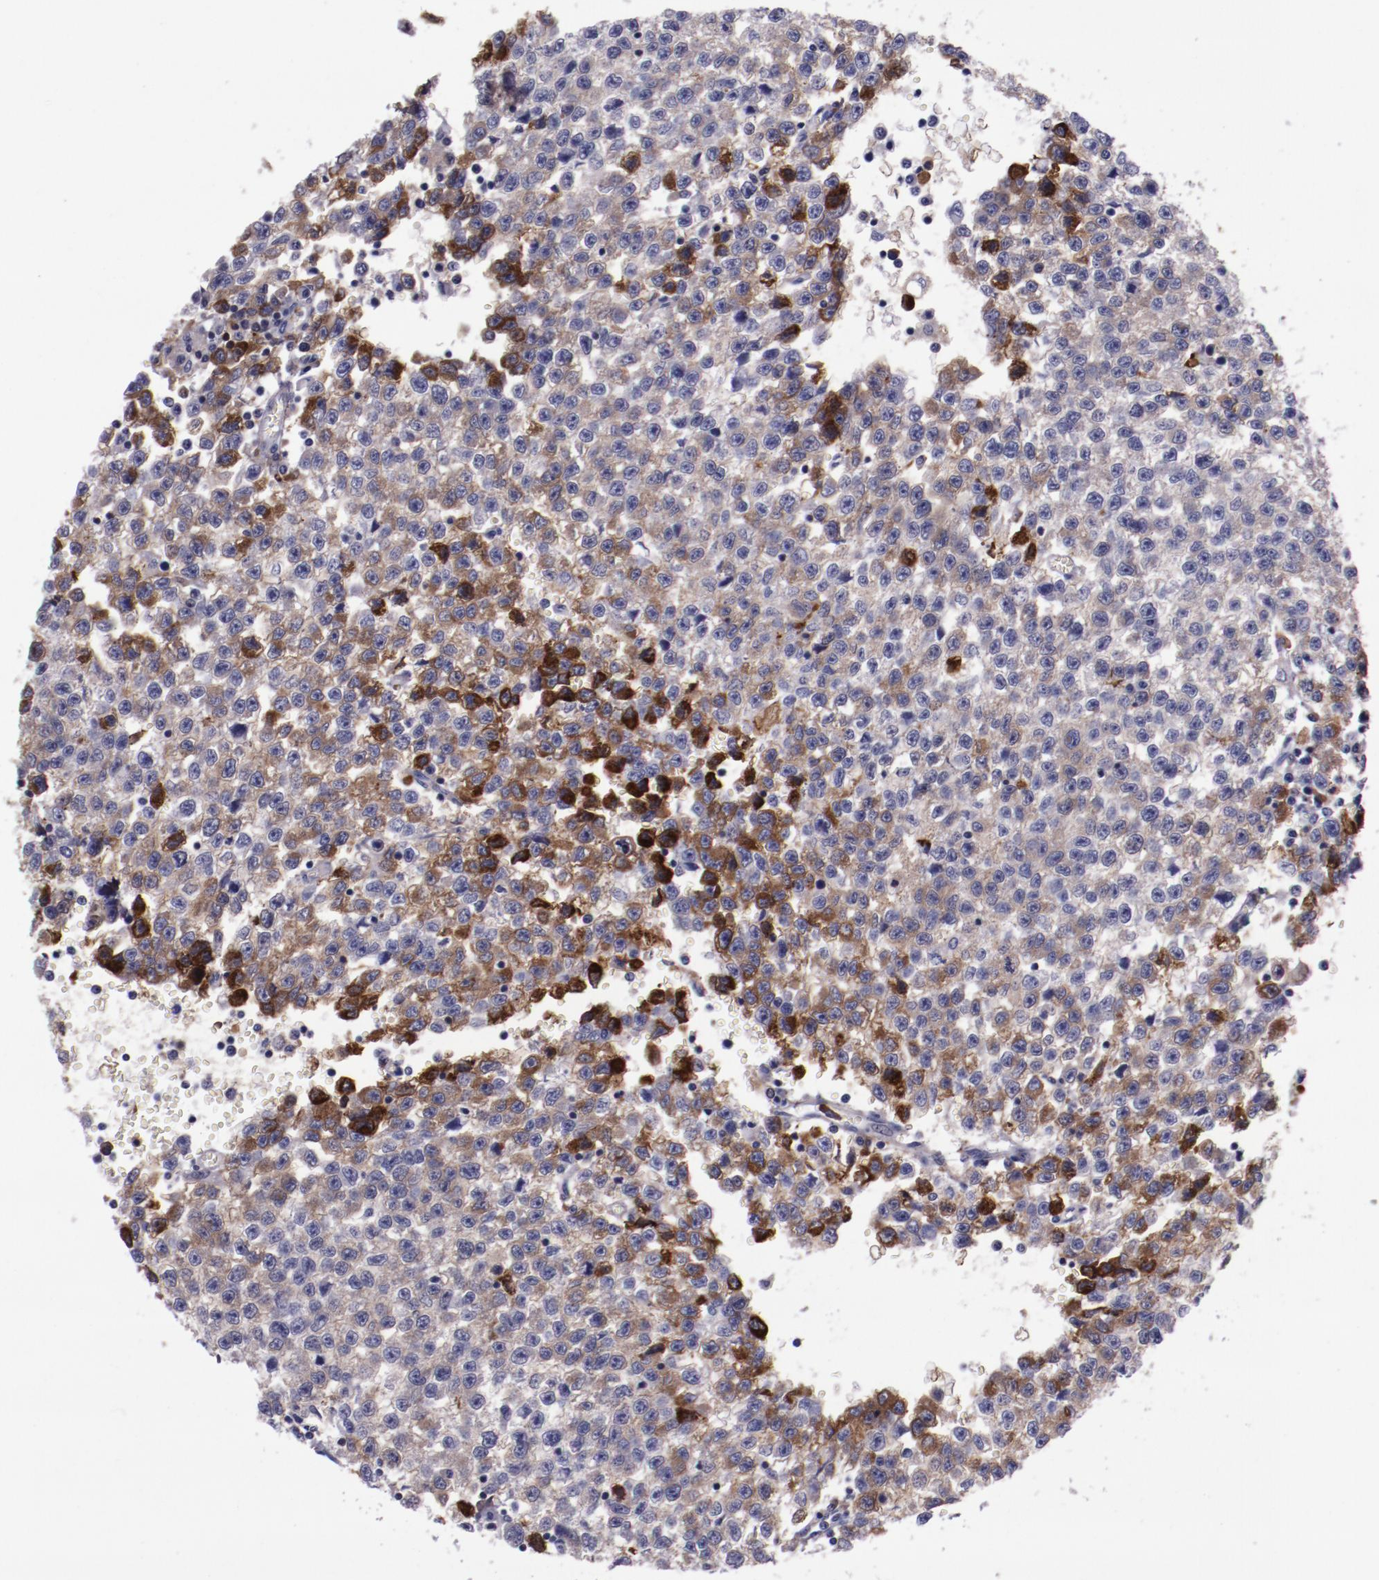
{"staining": {"intensity": "moderate", "quantity": "25%-75%", "location": "cytoplasmic/membranous"}, "tissue": "testis cancer", "cell_type": "Tumor cells", "image_type": "cancer", "snomed": [{"axis": "morphology", "description": "Seminoma, NOS"}, {"axis": "topography", "description": "Testis"}], "caption": "Testis cancer (seminoma) stained with immunohistochemistry (IHC) demonstrates moderate cytoplasmic/membranous staining in approximately 25%-75% of tumor cells.", "gene": "APOH", "patient": {"sex": "male", "age": 35}}